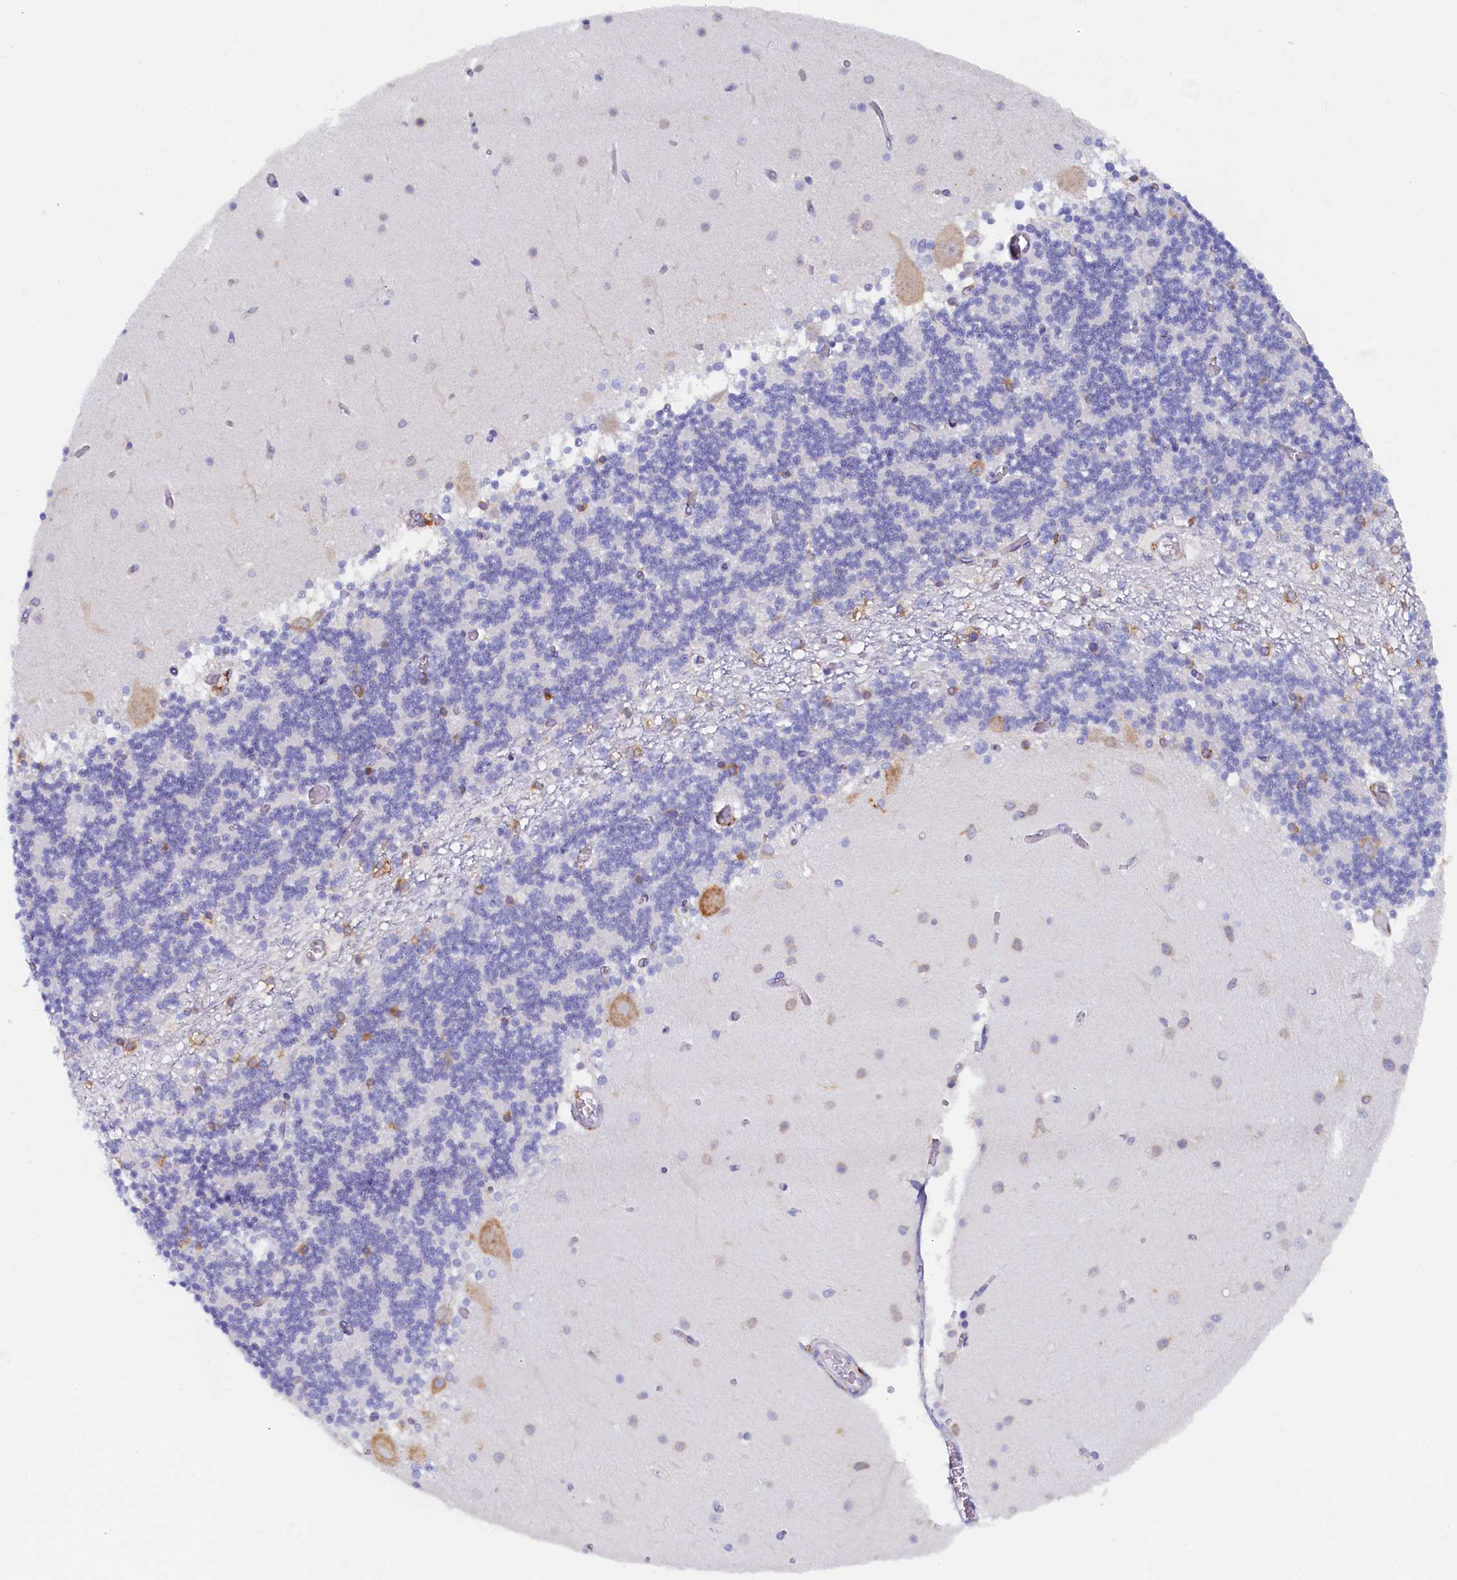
{"staining": {"intensity": "moderate", "quantity": "<25%", "location": "cytoplasmic/membranous"}, "tissue": "cerebellum", "cell_type": "Cells in granular layer", "image_type": "normal", "snomed": [{"axis": "morphology", "description": "Normal tissue, NOS"}, {"axis": "topography", "description": "Cerebellum"}], "caption": "Cerebellum stained with a brown dye exhibits moderate cytoplasmic/membranous positive expression in about <25% of cells in granular layer.", "gene": "TMEM18", "patient": {"sex": "female", "age": 28}}